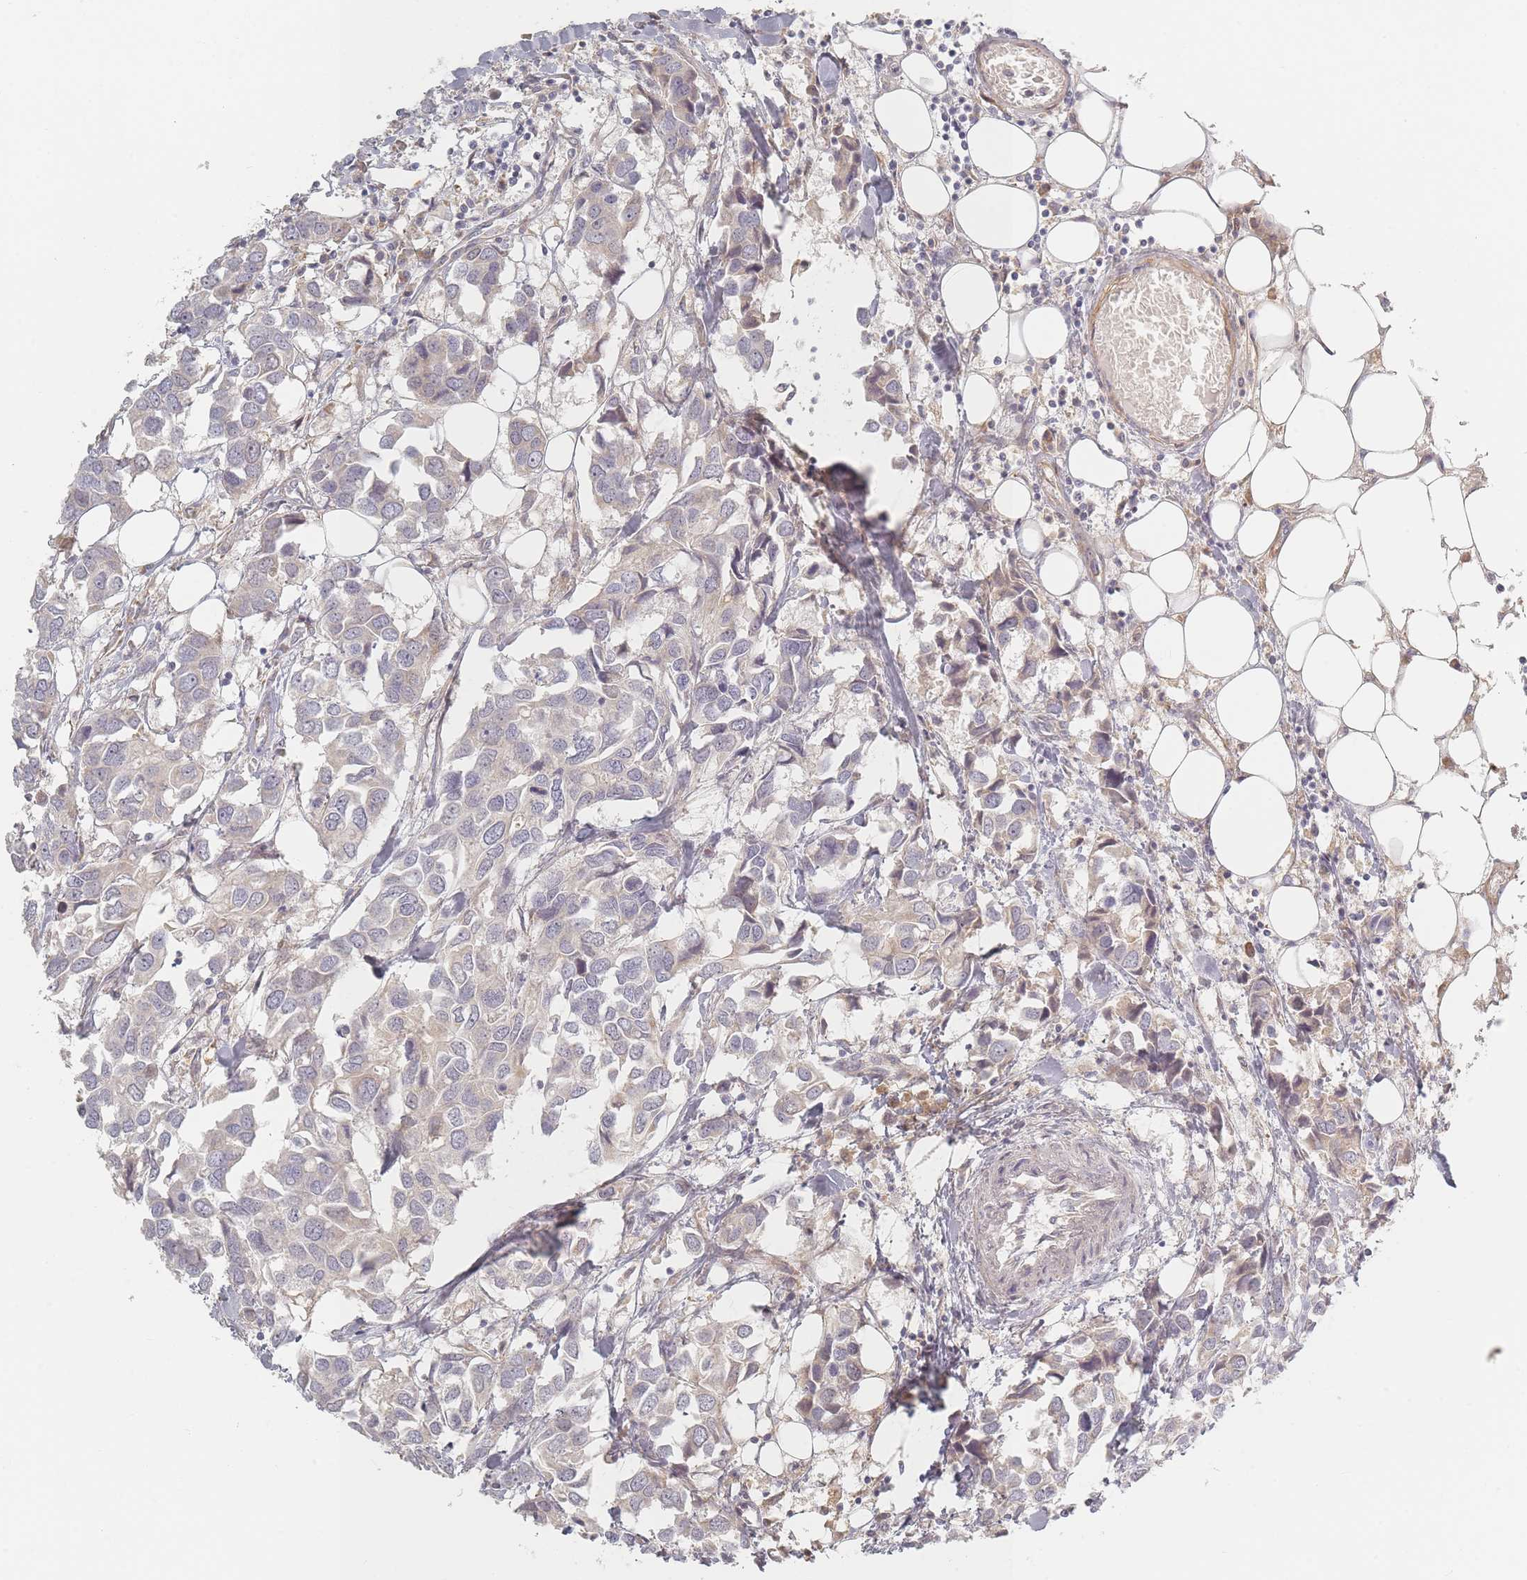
{"staining": {"intensity": "negative", "quantity": "none", "location": "none"}, "tissue": "breast cancer", "cell_type": "Tumor cells", "image_type": "cancer", "snomed": [{"axis": "morphology", "description": "Duct carcinoma"}, {"axis": "topography", "description": "Breast"}], "caption": "Human breast cancer (intraductal carcinoma) stained for a protein using immunohistochemistry reveals no positivity in tumor cells.", "gene": "ZKSCAN7", "patient": {"sex": "female", "age": 83}}